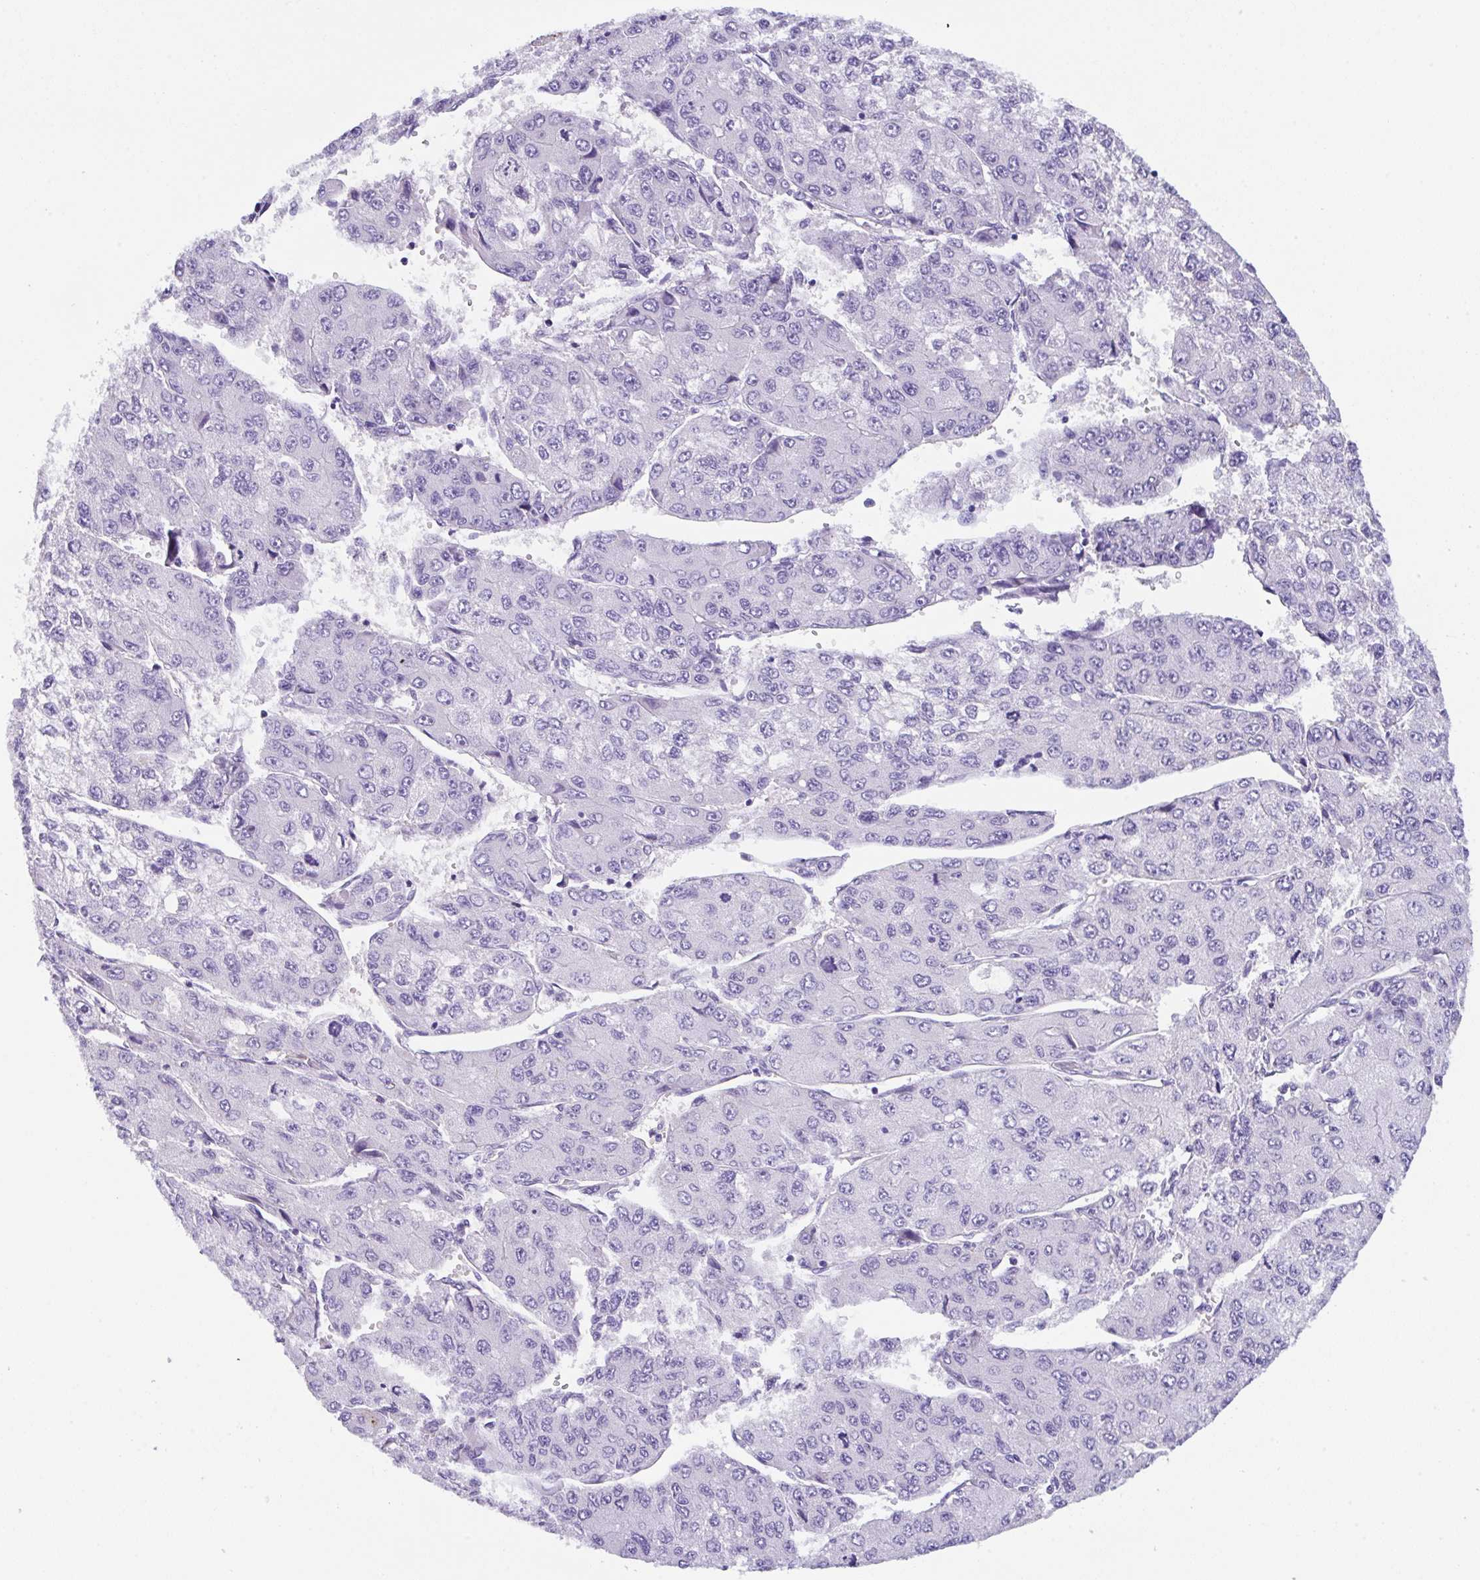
{"staining": {"intensity": "negative", "quantity": "none", "location": "none"}, "tissue": "liver cancer", "cell_type": "Tumor cells", "image_type": "cancer", "snomed": [{"axis": "morphology", "description": "Carcinoma, Hepatocellular, NOS"}, {"axis": "topography", "description": "Liver"}], "caption": "This is an immunohistochemistry micrograph of hepatocellular carcinoma (liver). There is no positivity in tumor cells.", "gene": "TRAF4", "patient": {"sex": "female", "age": 66}}